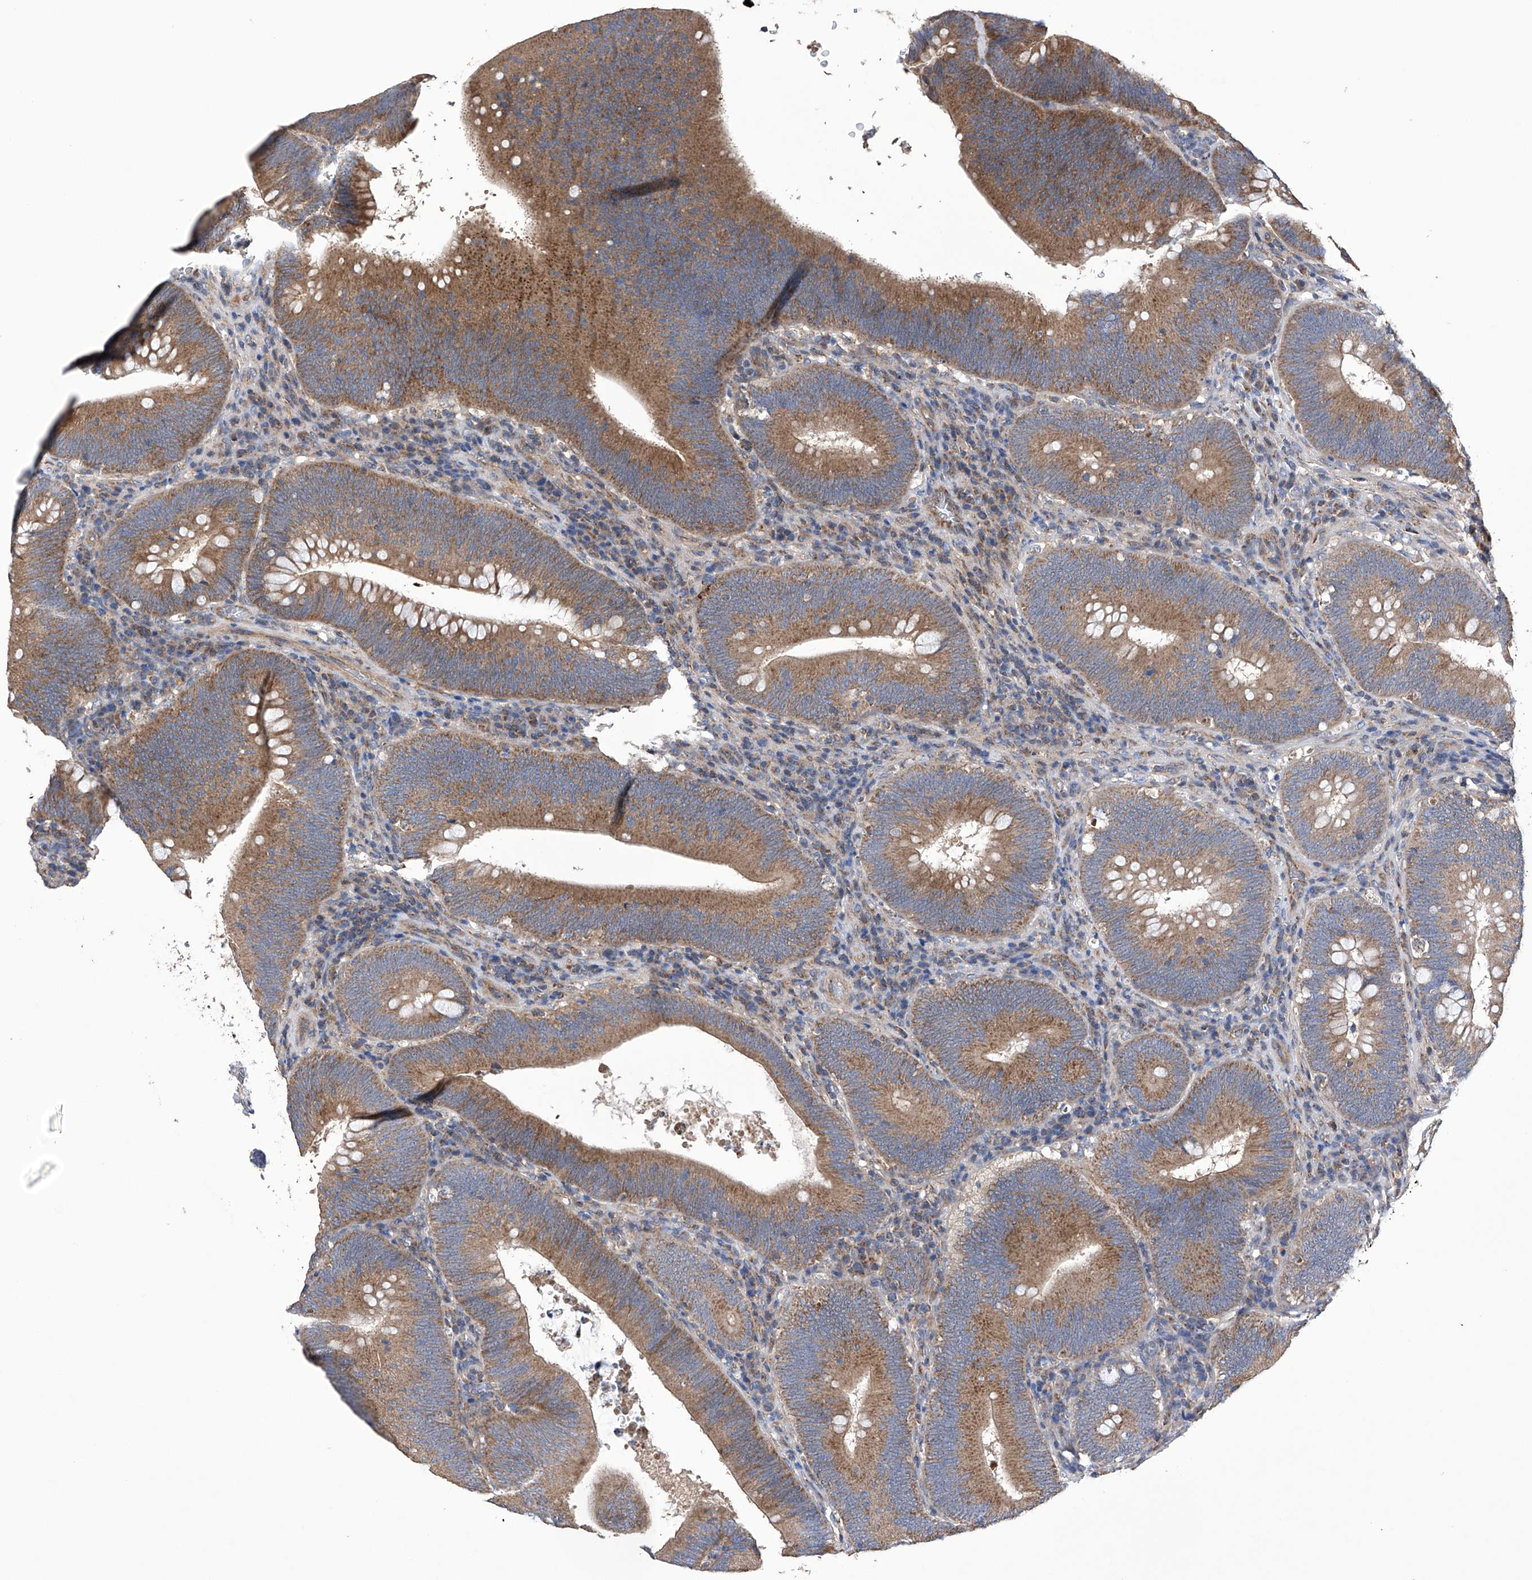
{"staining": {"intensity": "moderate", "quantity": ">75%", "location": "cytoplasmic/membranous"}, "tissue": "colorectal cancer", "cell_type": "Tumor cells", "image_type": "cancer", "snomed": [{"axis": "morphology", "description": "Normal tissue, NOS"}, {"axis": "topography", "description": "Colon"}], "caption": "The immunohistochemical stain labels moderate cytoplasmic/membranous expression in tumor cells of colorectal cancer tissue. The protein is shown in brown color, while the nuclei are stained blue.", "gene": "EFCAB2", "patient": {"sex": "female", "age": 82}}